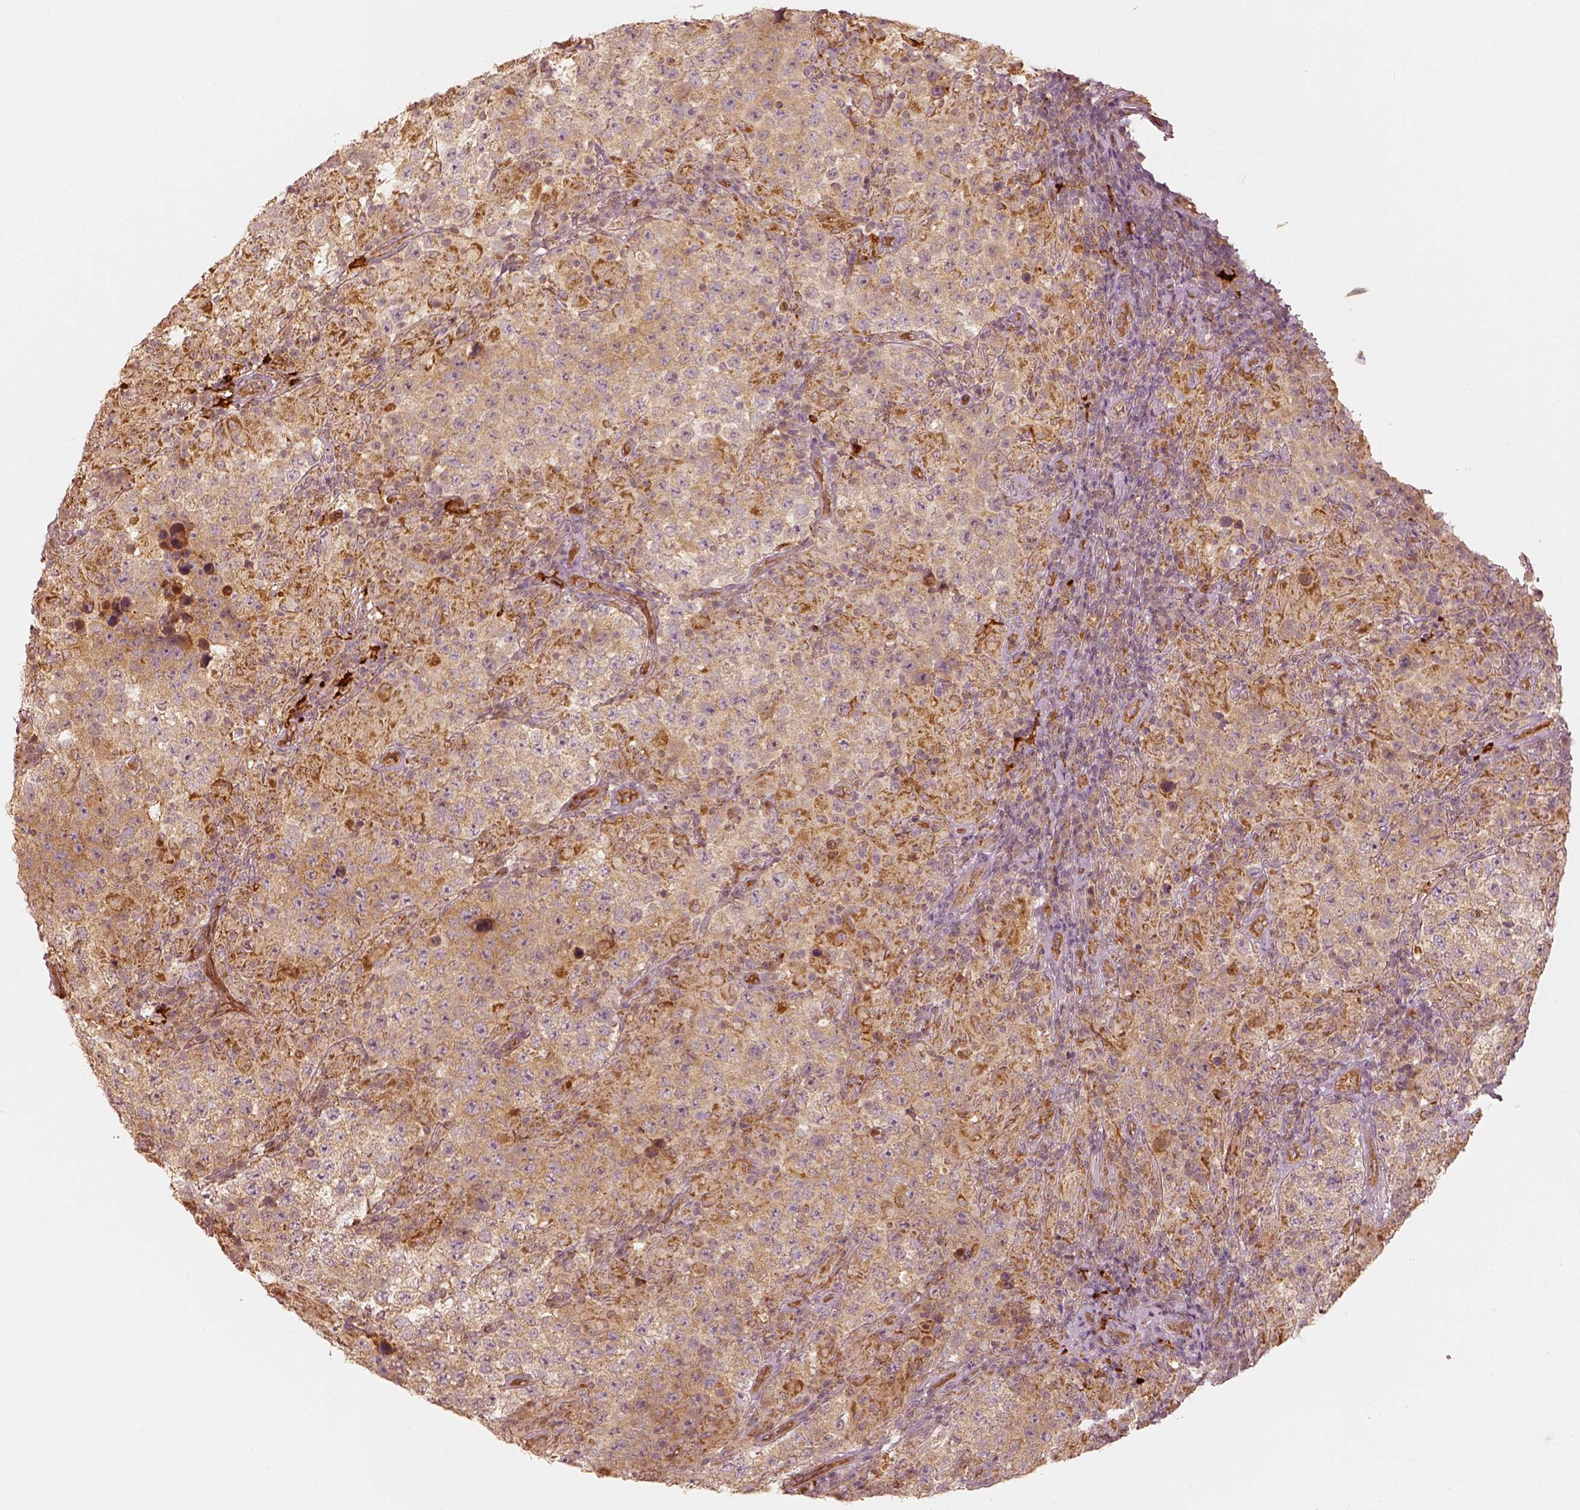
{"staining": {"intensity": "negative", "quantity": "none", "location": "none"}, "tissue": "testis cancer", "cell_type": "Tumor cells", "image_type": "cancer", "snomed": [{"axis": "morphology", "description": "Seminoma, NOS"}, {"axis": "morphology", "description": "Carcinoma, Embryonal, NOS"}, {"axis": "topography", "description": "Testis"}], "caption": "Human testis embryonal carcinoma stained for a protein using immunohistochemistry exhibits no positivity in tumor cells.", "gene": "FSCN1", "patient": {"sex": "male", "age": 41}}